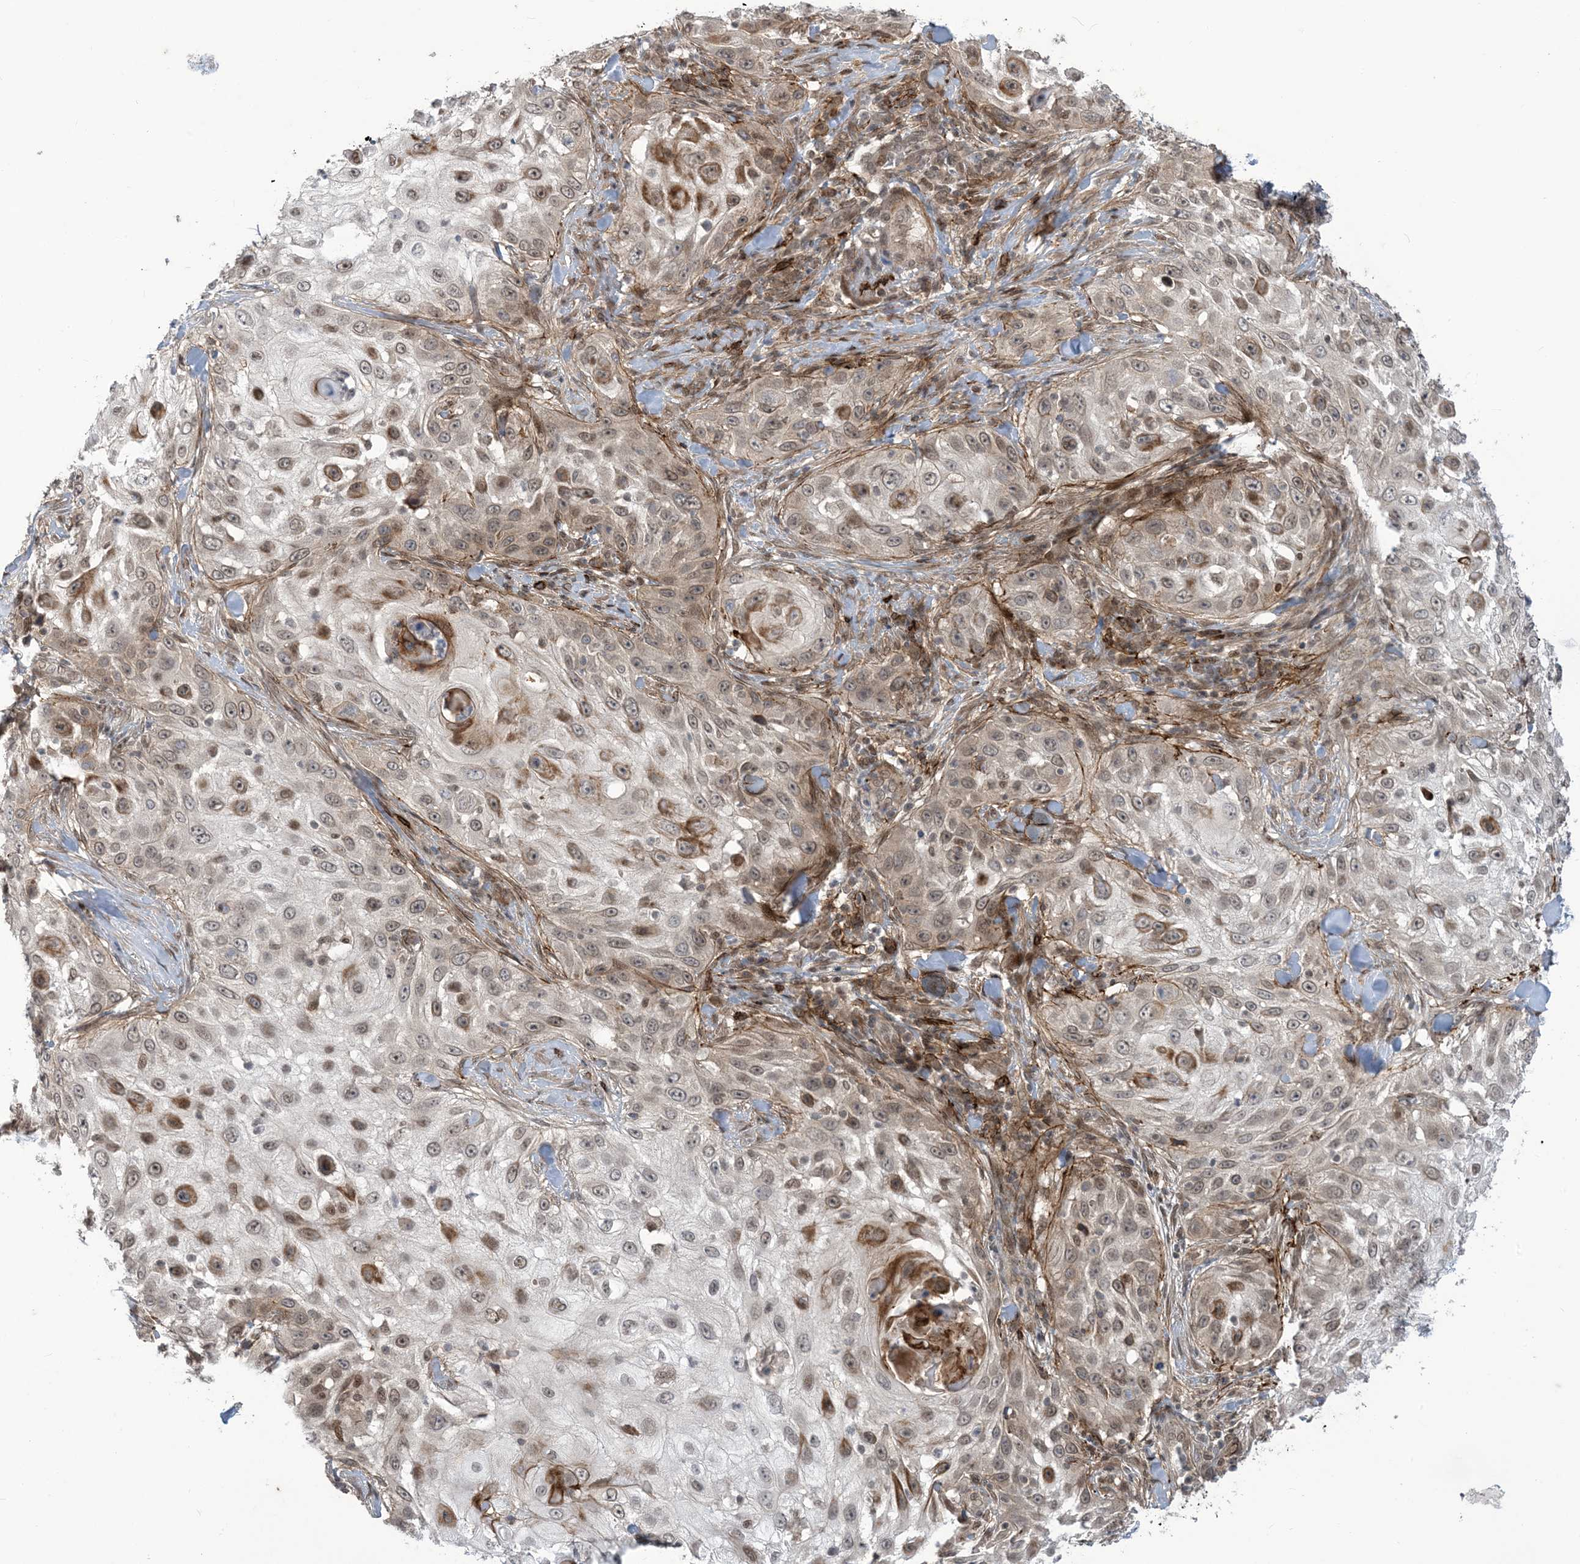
{"staining": {"intensity": "moderate", "quantity": "25%-75%", "location": "cytoplasmic/membranous,nuclear"}, "tissue": "skin cancer", "cell_type": "Tumor cells", "image_type": "cancer", "snomed": [{"axis": "morphology", "description": "Squamous cell carcinoma, NOS"}, {"axis": "topography", "description": "Skin"}], "caption": "IHC photomicrograph of neoplastic tissue: human skin cancer (squamous cell carcinoma) stained using immunohistochemistry (IHC) reveals medium levels of moderate protein expression localized specifically in the cytoplasmic/membranous and nuclear of tumor cells, appearing as a cytoplasmic/membranous and nuclear brown color.", "gene": "LAGE3", "patient": {"sex": "female", "age": 44}}